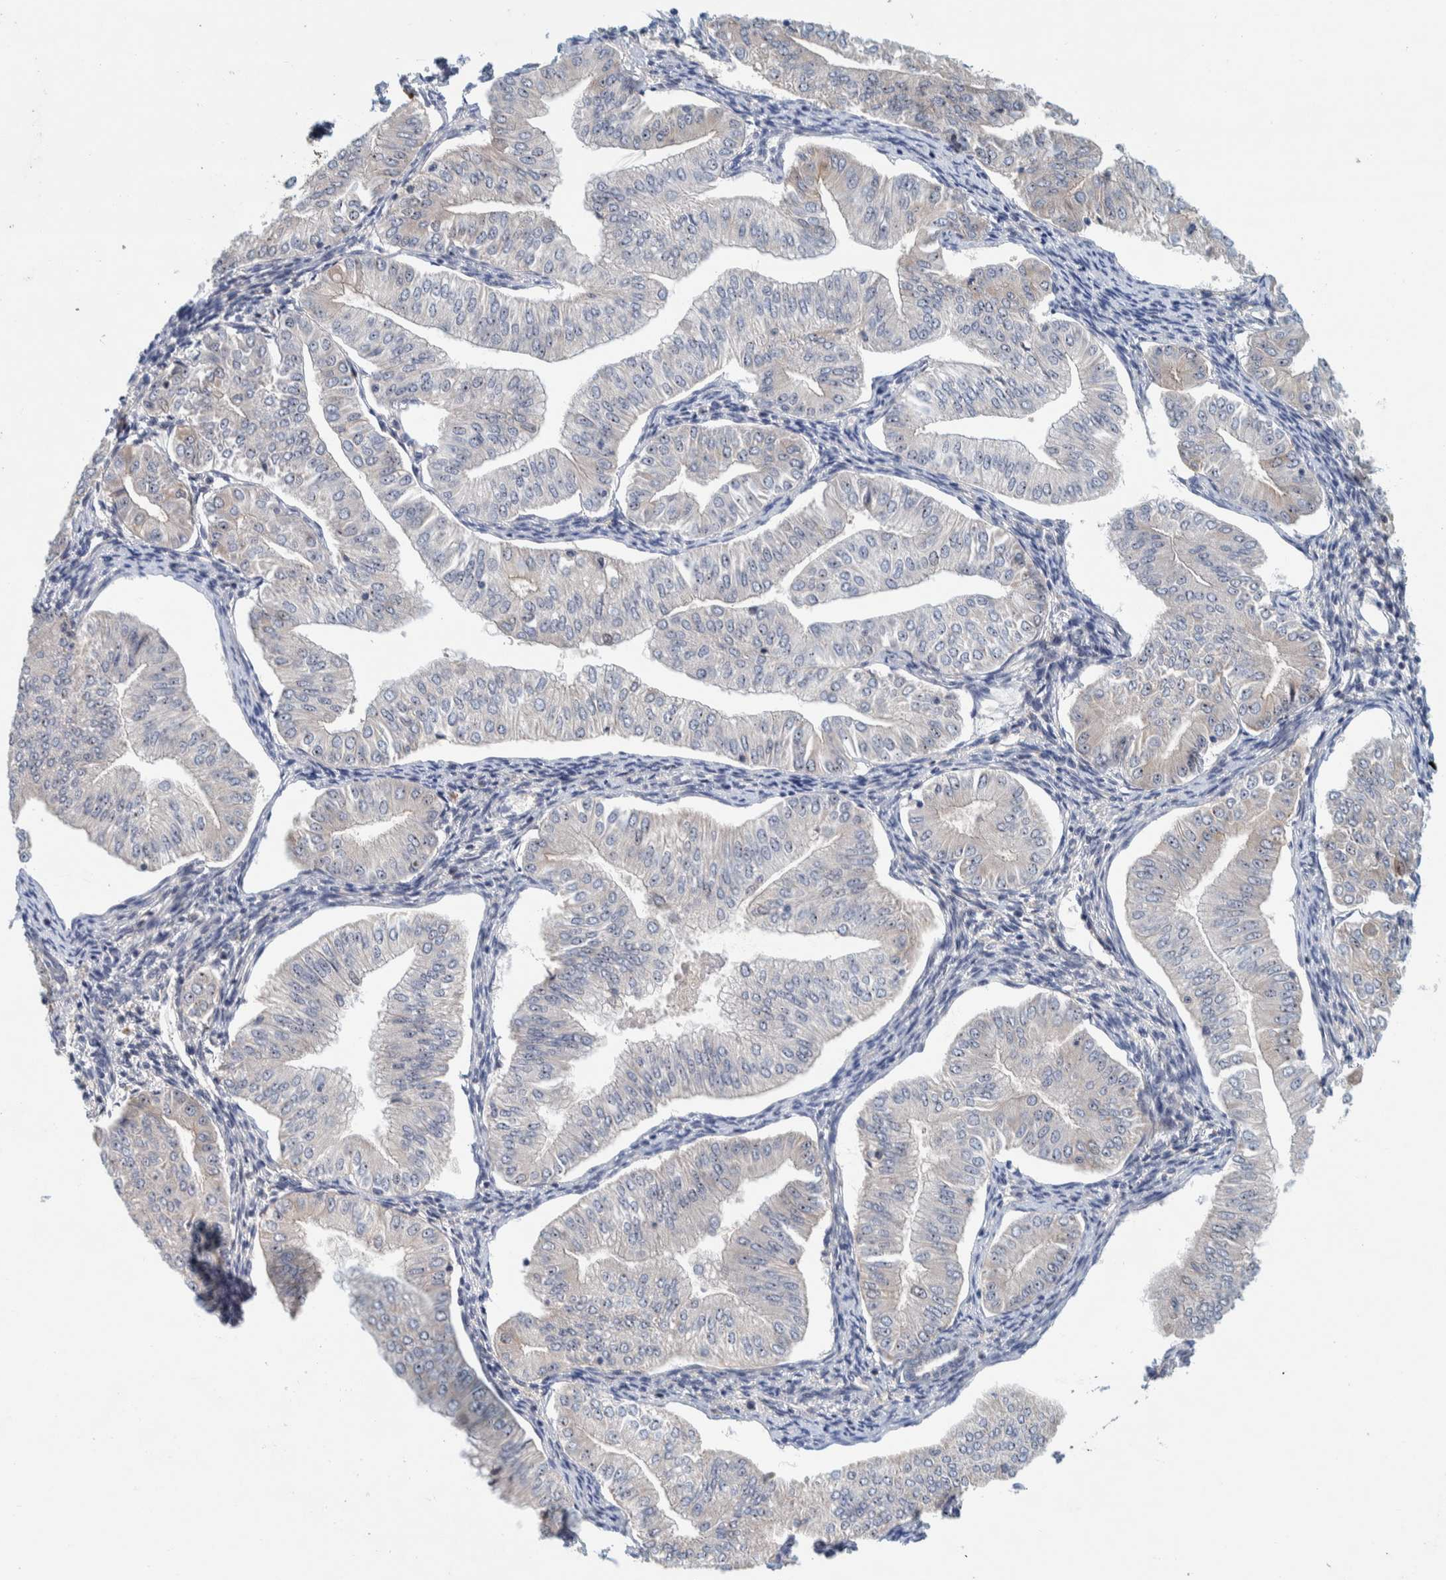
{"staining": {"intensity": "moderate", "quantity": "<25%", "location": "nuclear"}, "tissue": "endometrial cancer", "cell_type": "Tumor cells", "image_type": "cancer", "snomed": [{"axis": "morphology", "description": "Normal tissue, NOS"}, {"axis": "morphology", "description": "Adenocarcinoma, NOS"}, {"axis": "topography", "description": "Endometrium"}], "caption": "Immunohistochemistry of endometrial cancer demonstrates low levels of moderate nuclear positivity in about <25% of tumor cells.", "gene": "NOL11", "patient": {"sex": "female", "age": 53}}